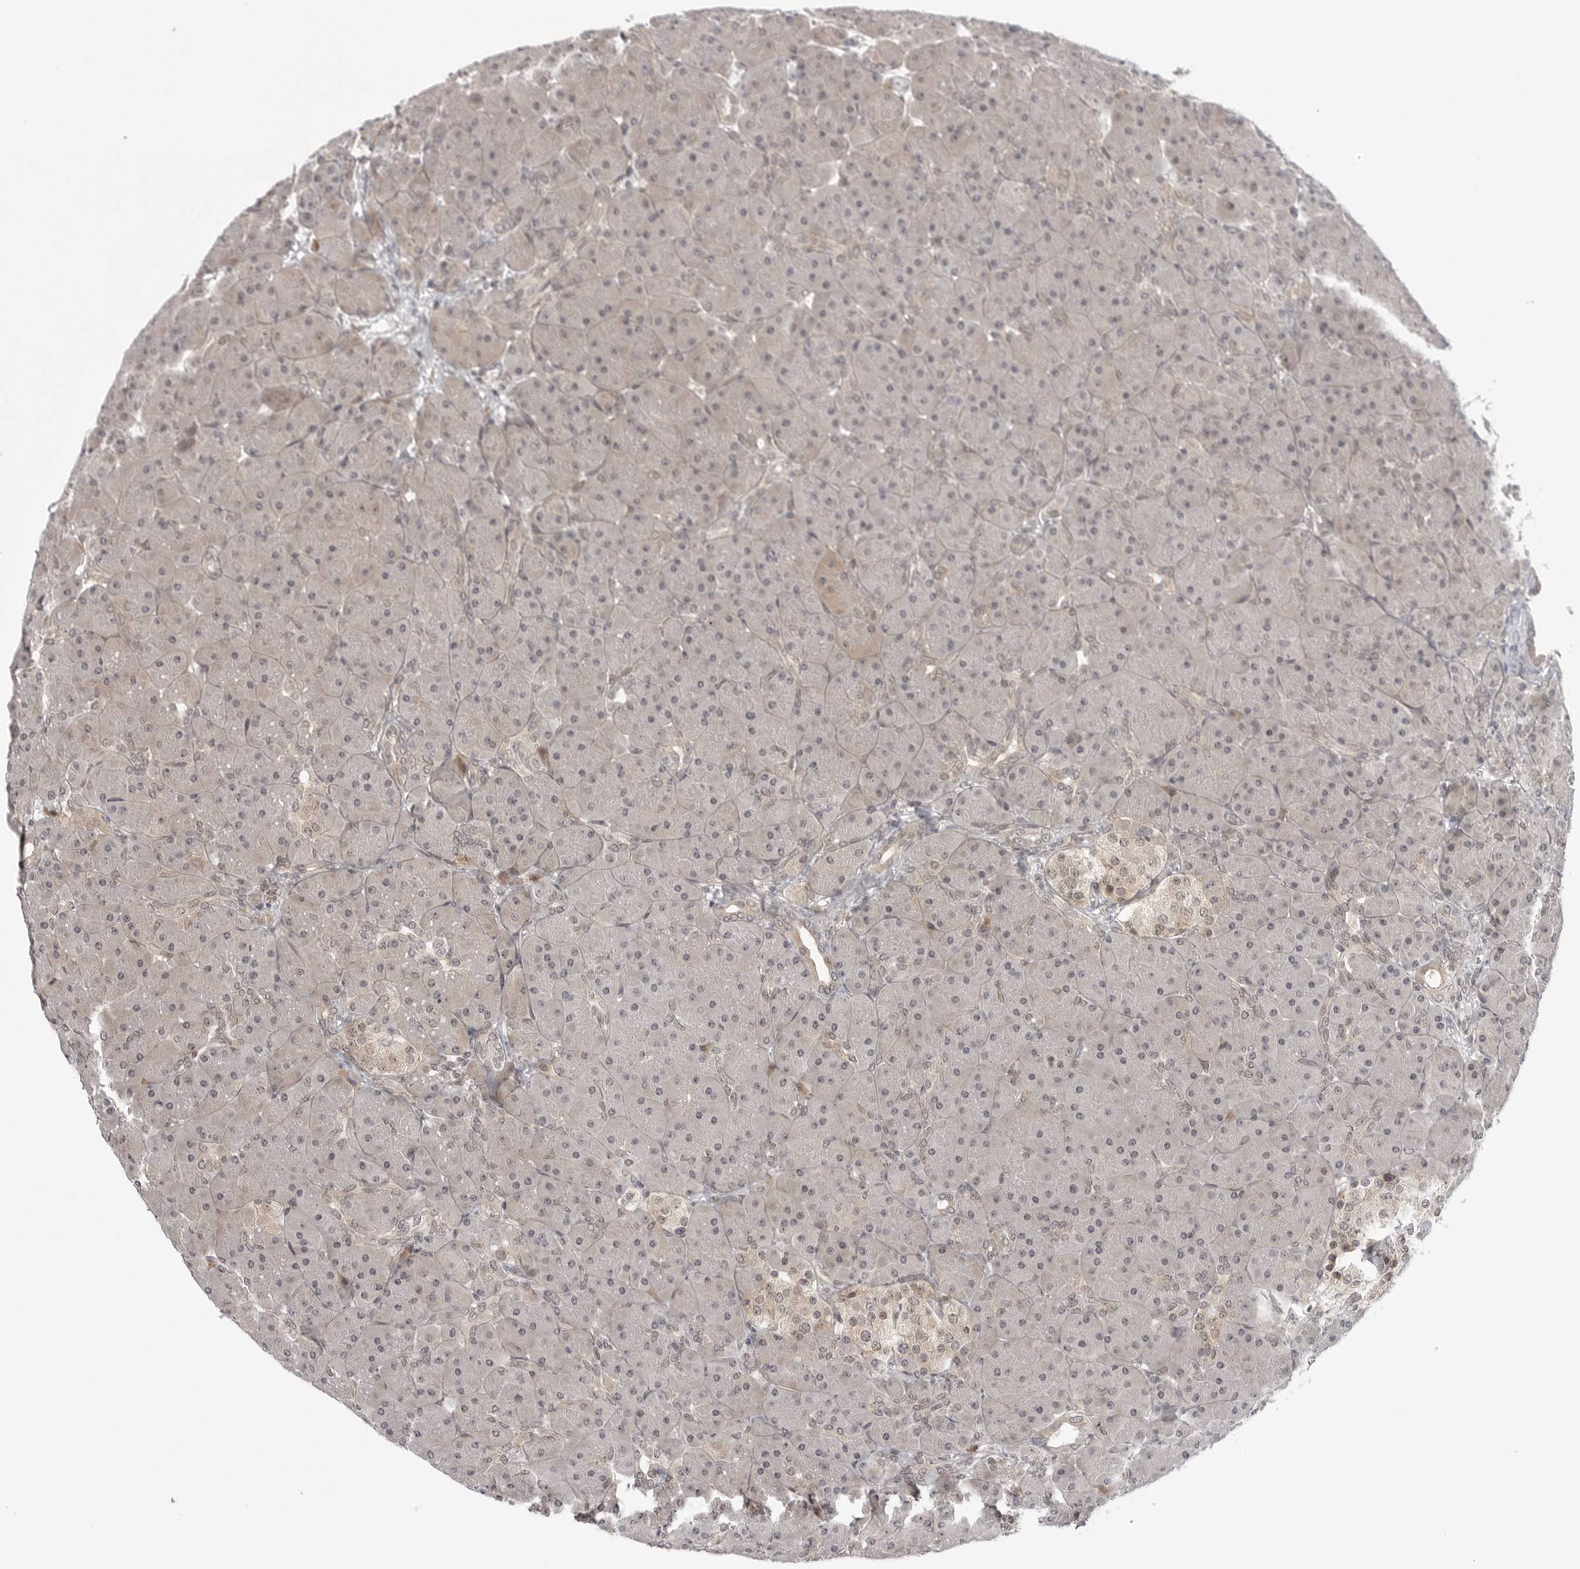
{"staining": {"intensity": "weak", "quantity": "<25%", "location": "nuclear"}, "tissue": "pancreas", "cell_type": "Exocrine glandular cells", "image_type": "normal", "snomed": [{"axis": "morphology", "description": "Normal tissue, NOS"}, {"axis": "topography", "description": "Pancreas"}], "caption": "The histopathology image reveals no significant expression in exocrine glandular cells of pancreas.", "gene": "PTK2B", "patient": {"sex": "male", "age": 66}}